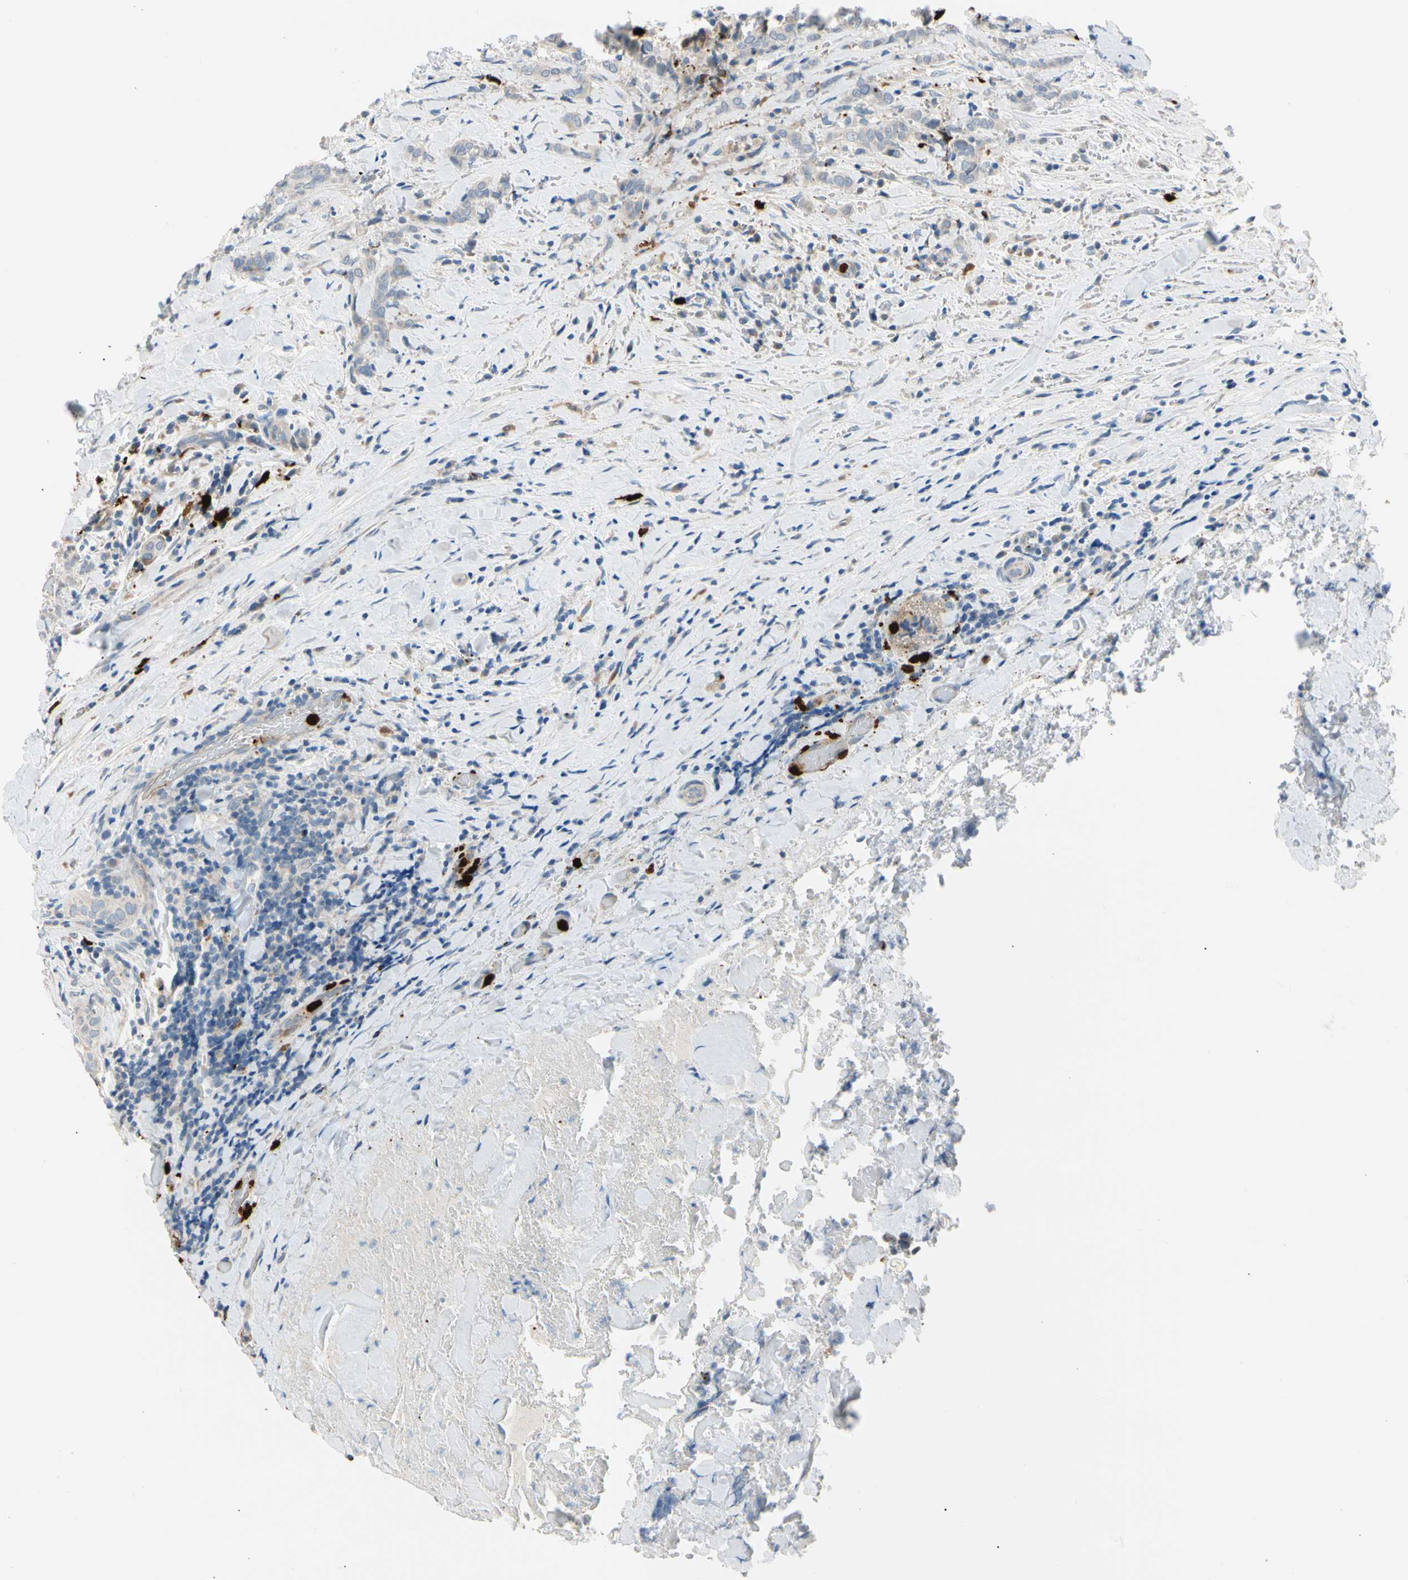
{"staining": {"intensity": "weak", "quantity": "<25%", "location": "cytoplasmic/membranous"}, "tissue": "thyroid cancer", "cell_type": "Tumor cells", "image_type": "cancer", "snomed": [{"axis": "morphology", "description": "Normal tissue, NOS"}, {"axis": "morphology", "description": "Papillary adenocarcinoma, NOS"}, {"axis": "topography", "description": "Thyroid gland"}], "caption": "DAB (3,3'-diaminobenzidine) immunohistochemical staining of human thyroid cancer displays no significant expression in tumor cells.", "gene": "TRAF5", "patient": {"sex": "female", "age": 30}}